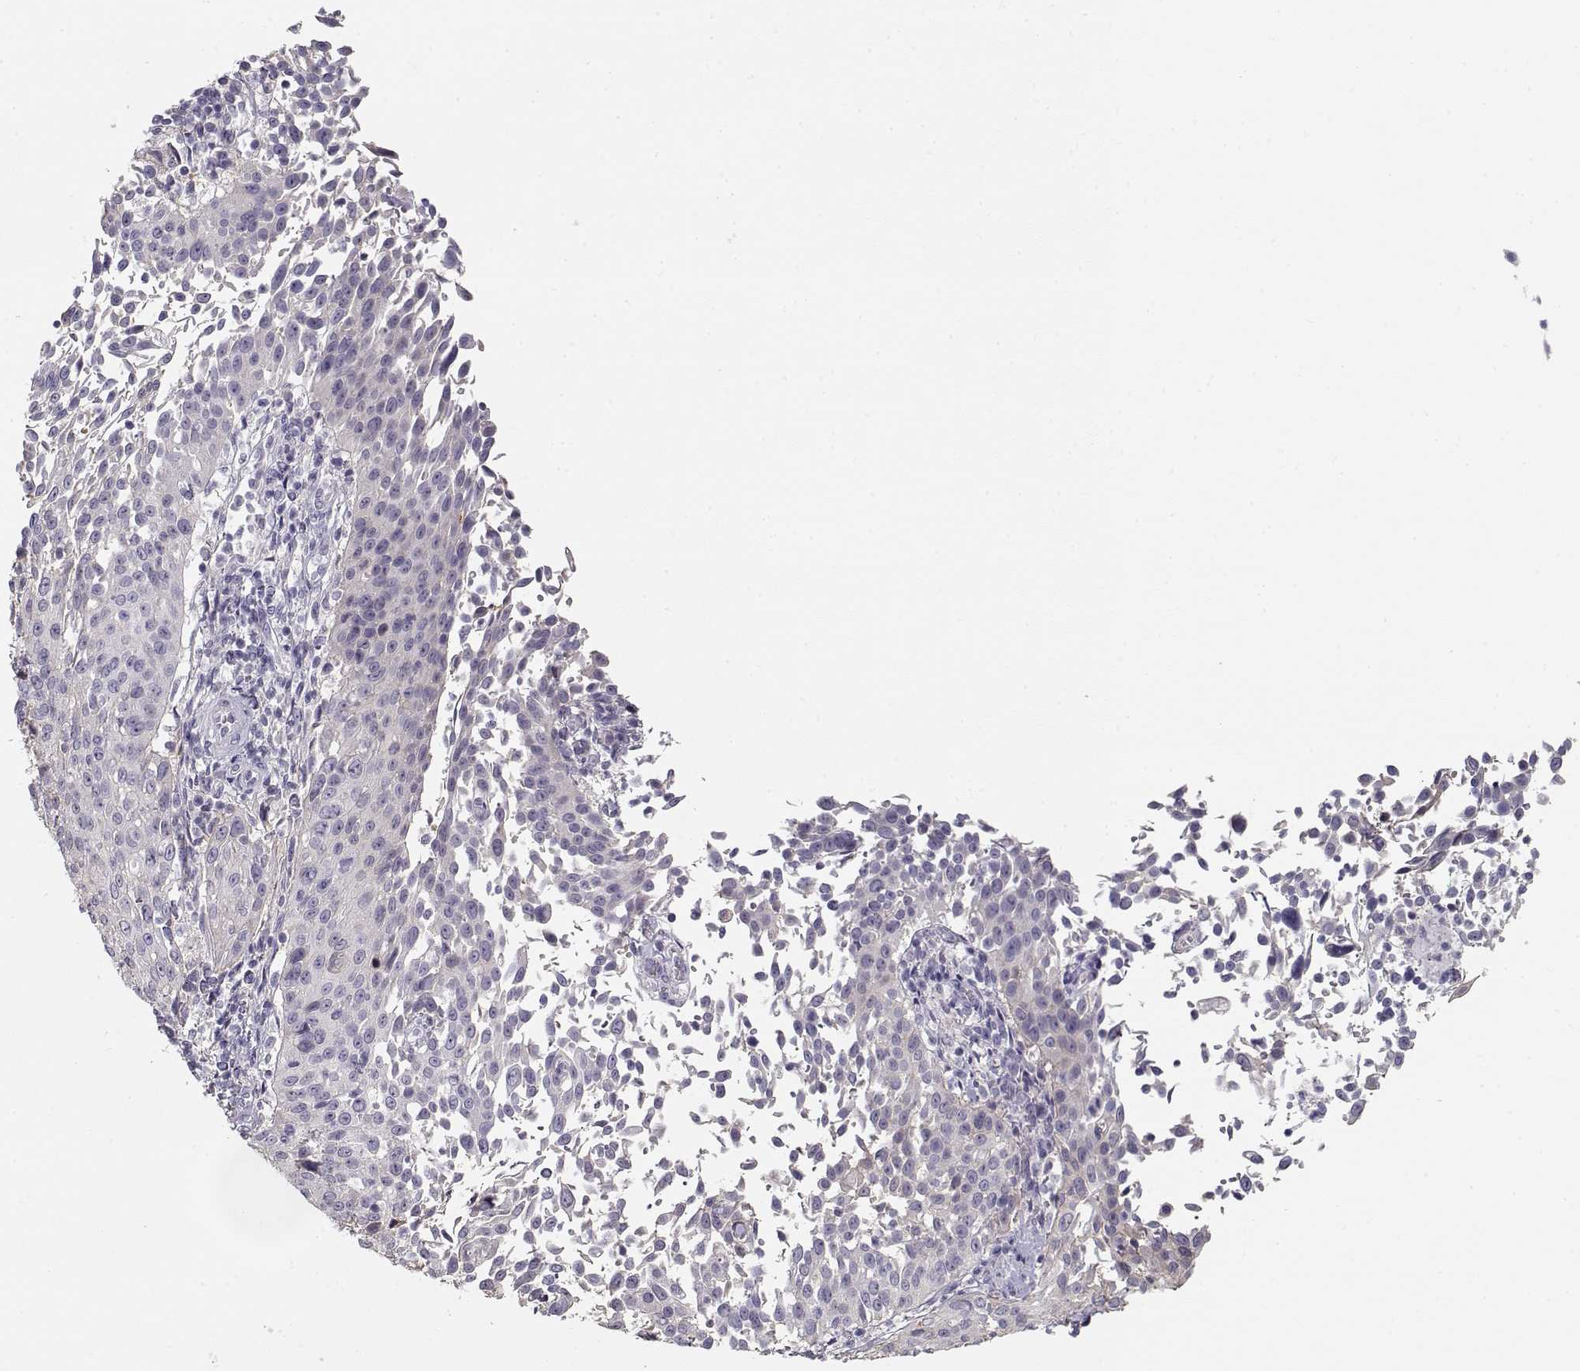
{"staining": {"intensity": "negative", "quantity": "none", "location": "none"}, "tissue": "cervical cancer", "cell_type": "Tumor cells", "image_type": "cancer", "snomed": [{"axis": "morphology", "description": "Squamous cell carcinoma, NOS"}, {"axis": "topography", "description": "Cervix"}], "caption": "Histopathology image shows no protein staining in tumor cells of cervical squamous cell carcinoma tissue. (Immunohistochemistry, brightfield microscopy, high magnification).", "gene": "NDRG4", "patient": {"sex": "female", "age": 26}}